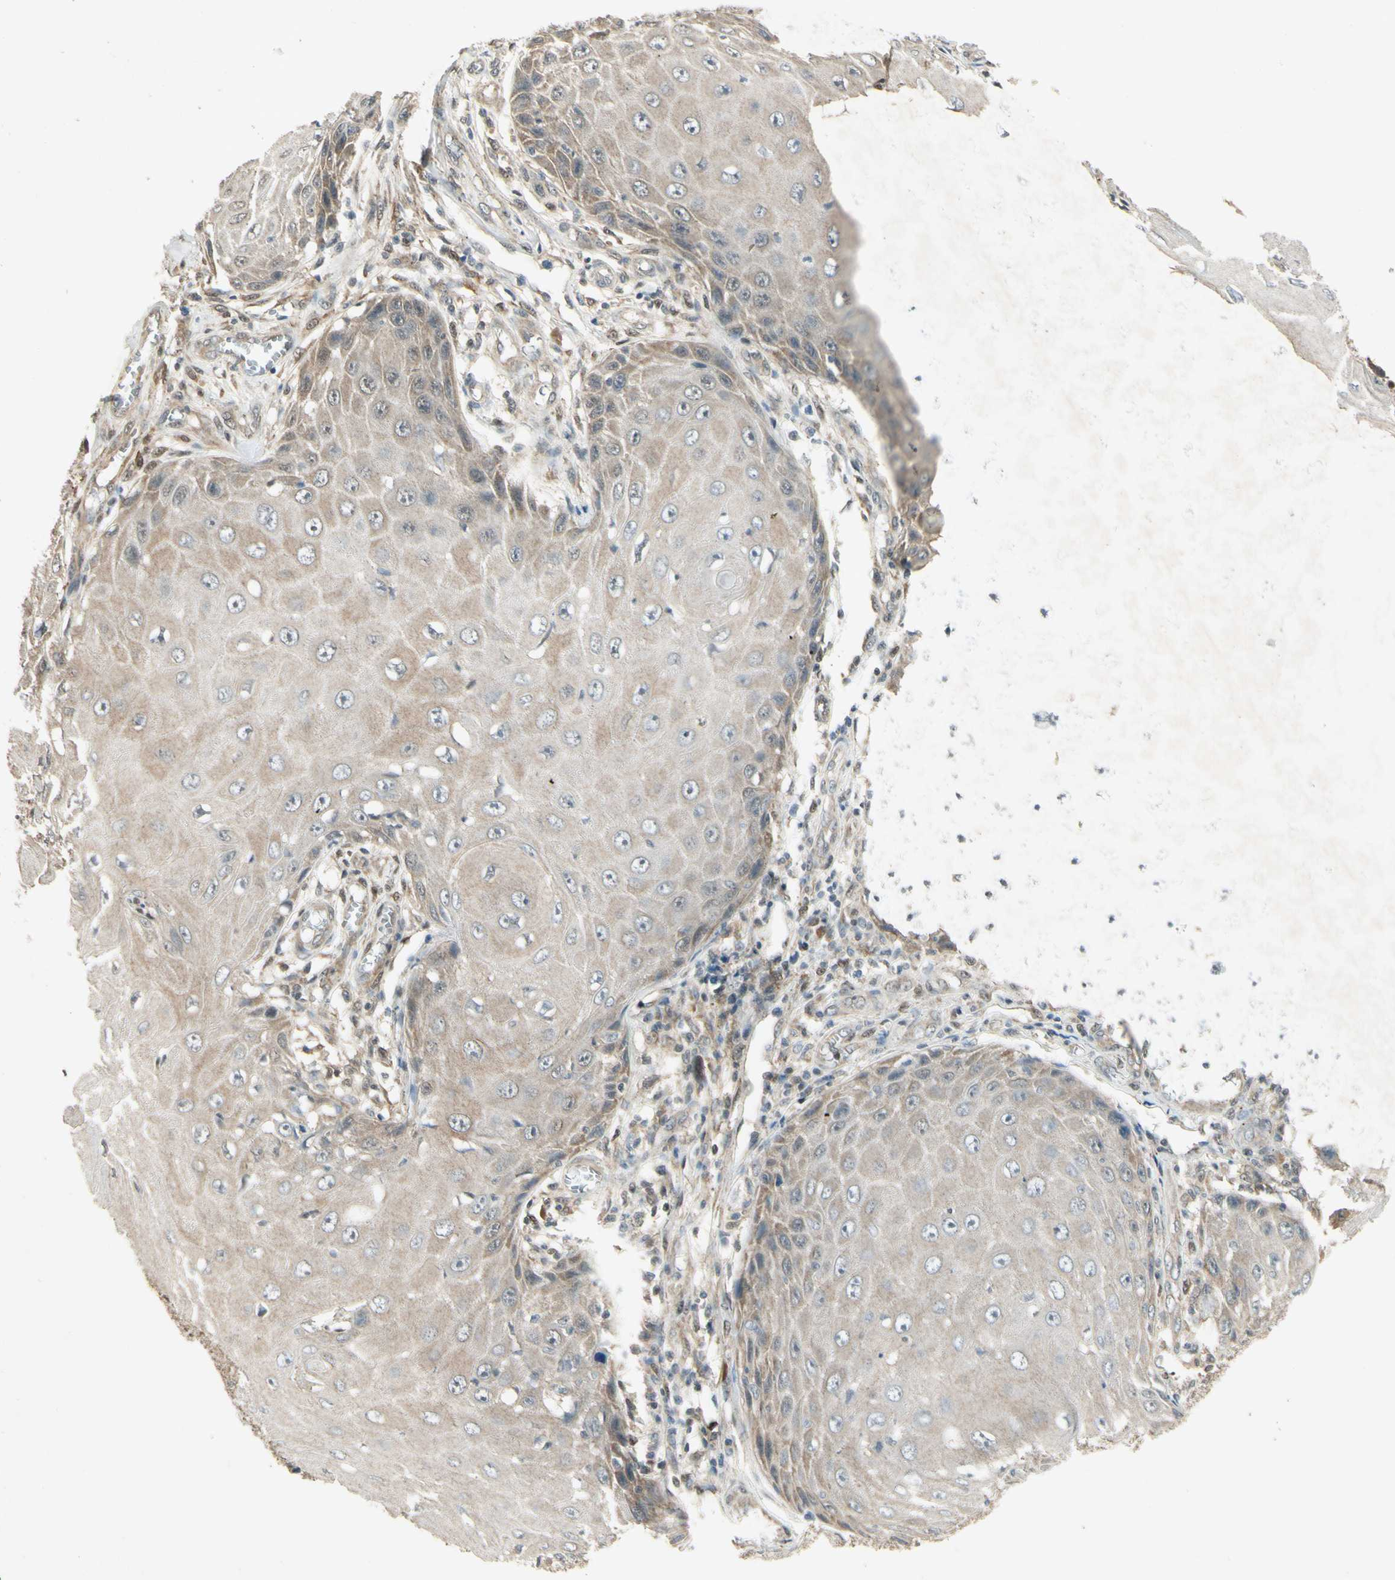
{"staining": {"intensity": "weak", "quantity": ">75%", "location": "cytoplasmic/membranous"}, "tissue": "skin cancer", "cell_type": "Tumor cells", "image_type": "cancer", "snomed": [{"axis": "morphology", "description": "Squamous cell carcinoma, NOS"}, {"axis": "topography", "description": "Skin"}], "caption": "This is a micrograph of immunohistochemistry (IHC) staining of skin cancer, which shows weak positivity in the cytoplasmic/membranous of tumor cells.", "gene": "PSMD5", "patient": {"sex": "female", "age": 73}}